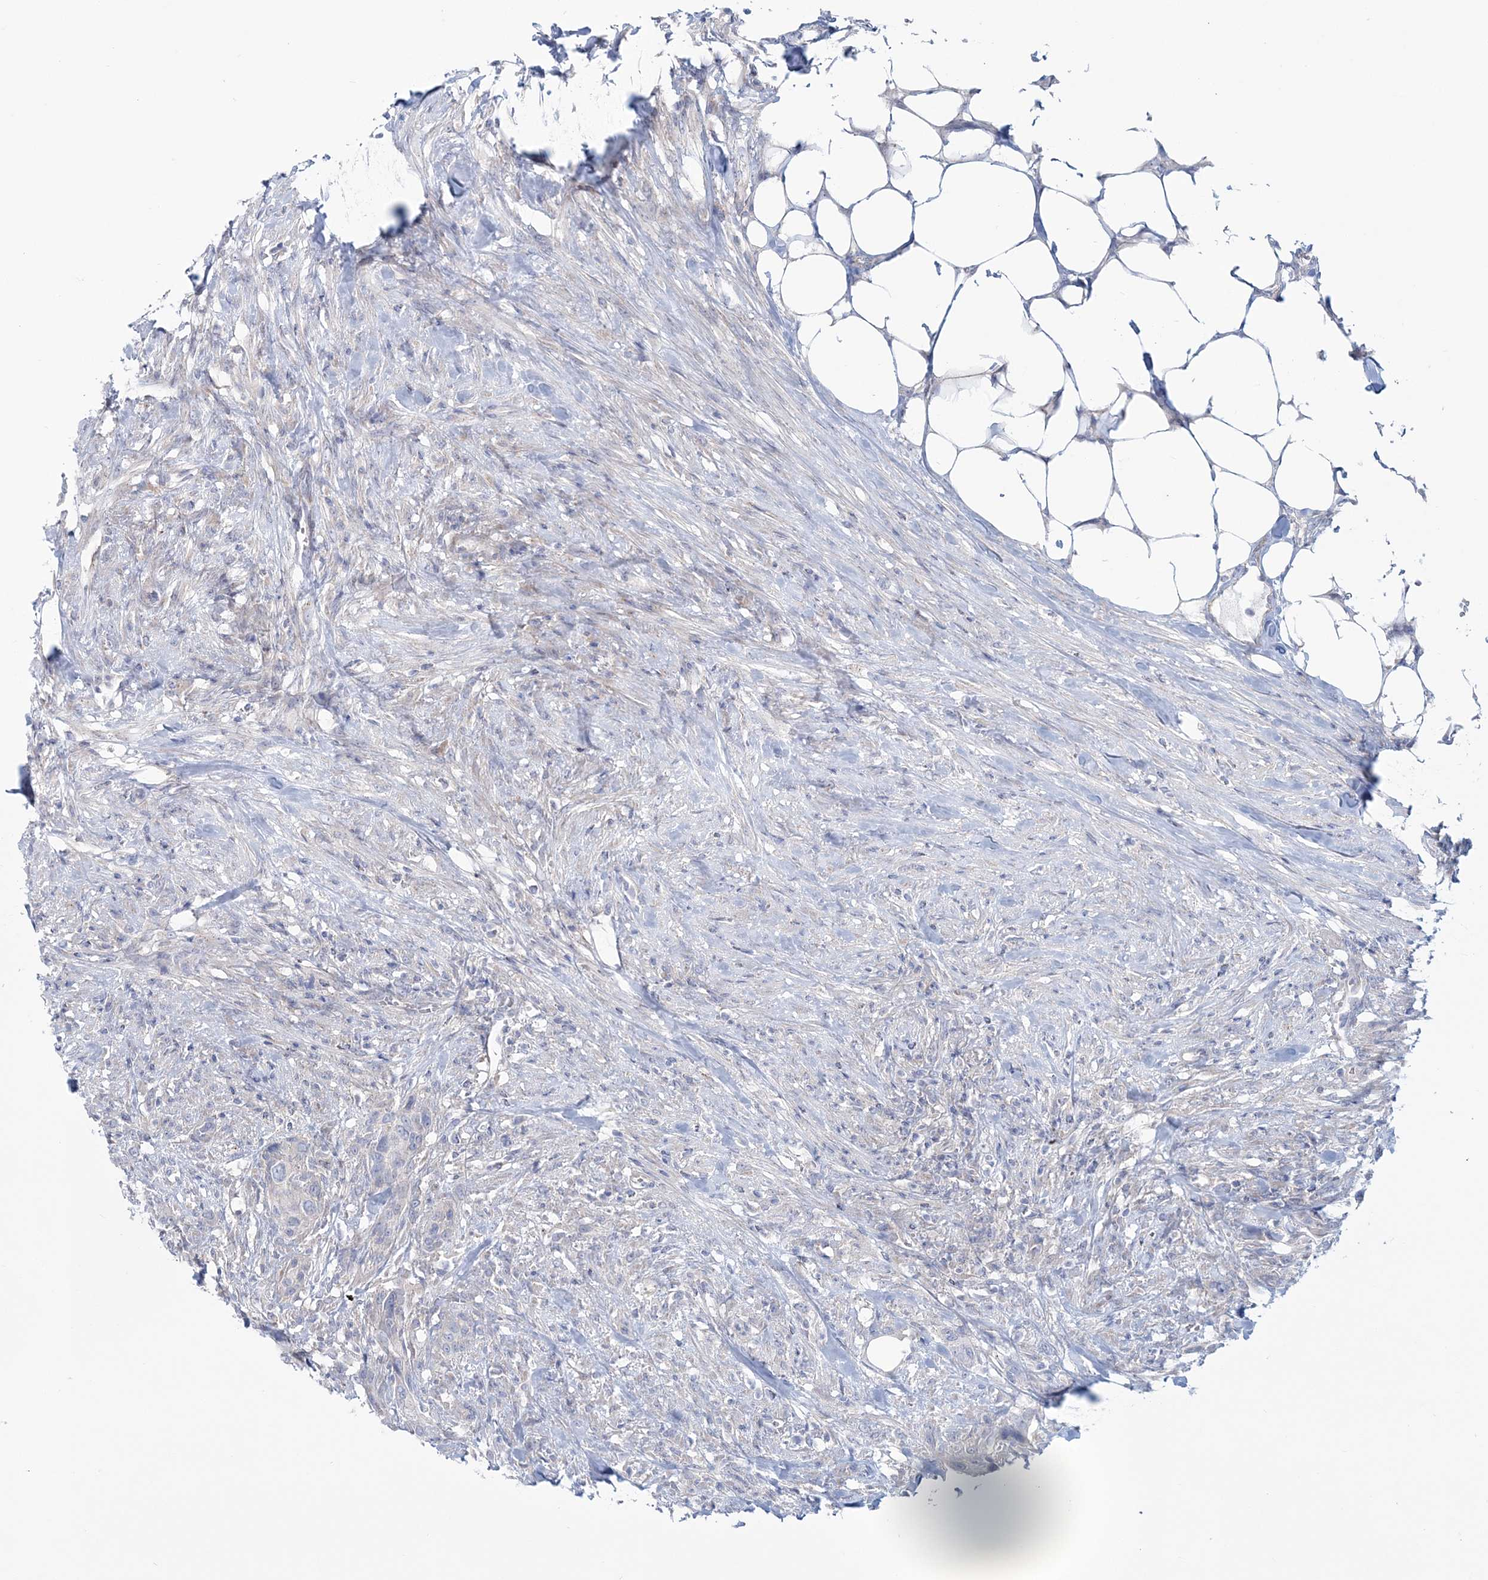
{"staining": {"intensity": "negative", "quantity": "none", "location": "none"}, "tissue": "urothelial cancer", "cell_type": "Tumor cells", "image_type": "cancer", "snomed": [{"axis": "morphology", "description": "Urothelial carcinoma, High grade"}, {"axis": "topography", "description": "Urinary bladder"}], "caption": "High-grade urothelial carcinoma was stained to show a protein in brown. There is no significant expression in tumor cells.", "gene": "ADGB", "patient": {"sex": "male", "age": 35}}